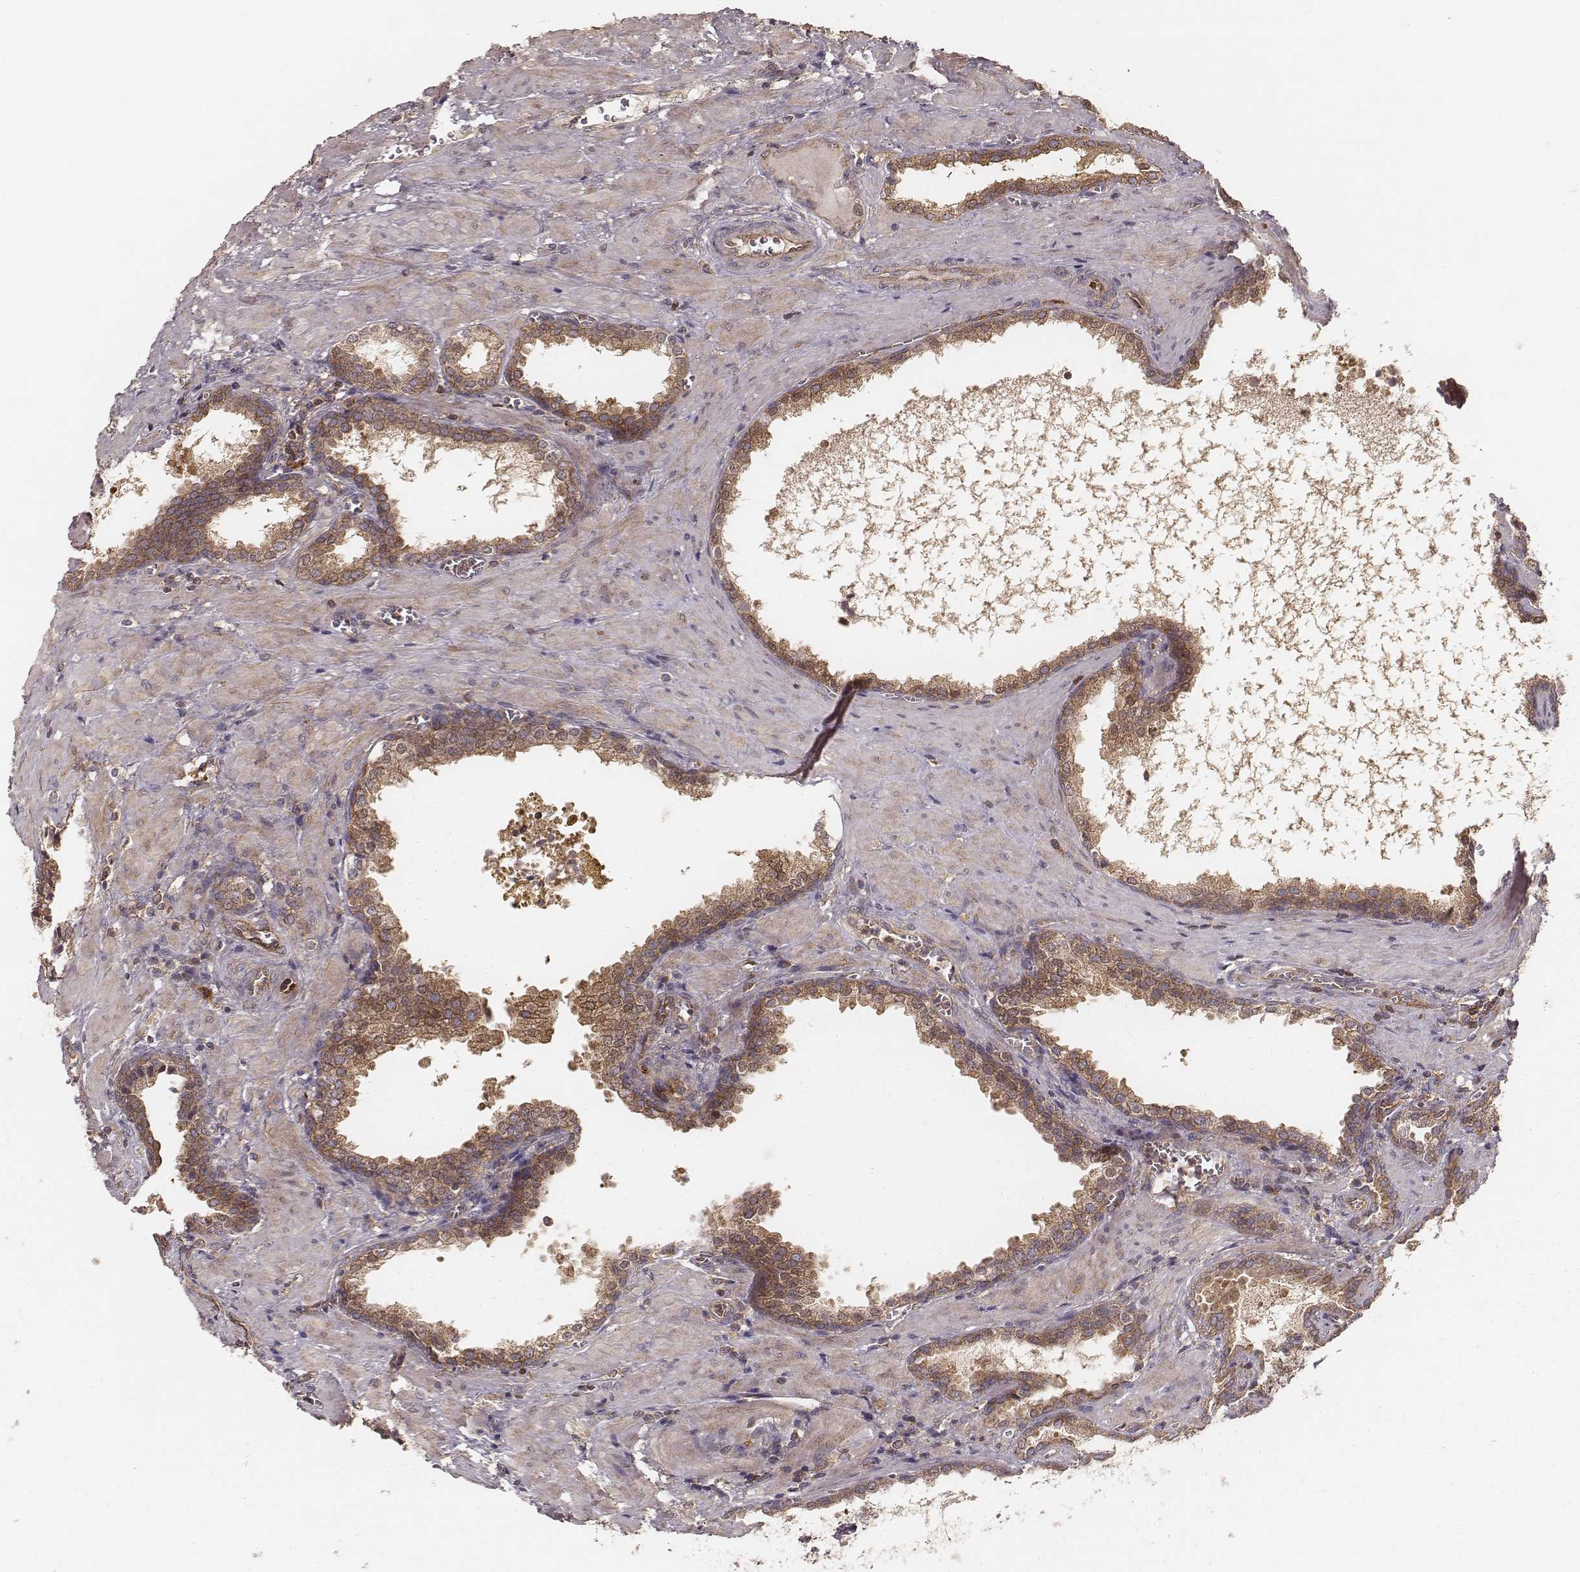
{"staining": {"intensity": "moderate", "quantity": ">75%", "location": "cytoplasmic/membranous"}, "tissue": "prostate cancer", "cell_type": "Tumor cells", "image_type": "cancer", "snomed": [{"axis": "morphology", "description": "Adenocarcinoma, NOS"}, {"axis": "topography", "description": "Prostate and seminal vesicle, NOS"}], "caption": "The immunohistochemical stain labels moderate cytoplasmic/membranous staining in tumor cells of prostate cancer tissue. Nuclei are stained in blue.", "gene": "CARS1", "patient": {"sex": "male", "age": 63}}